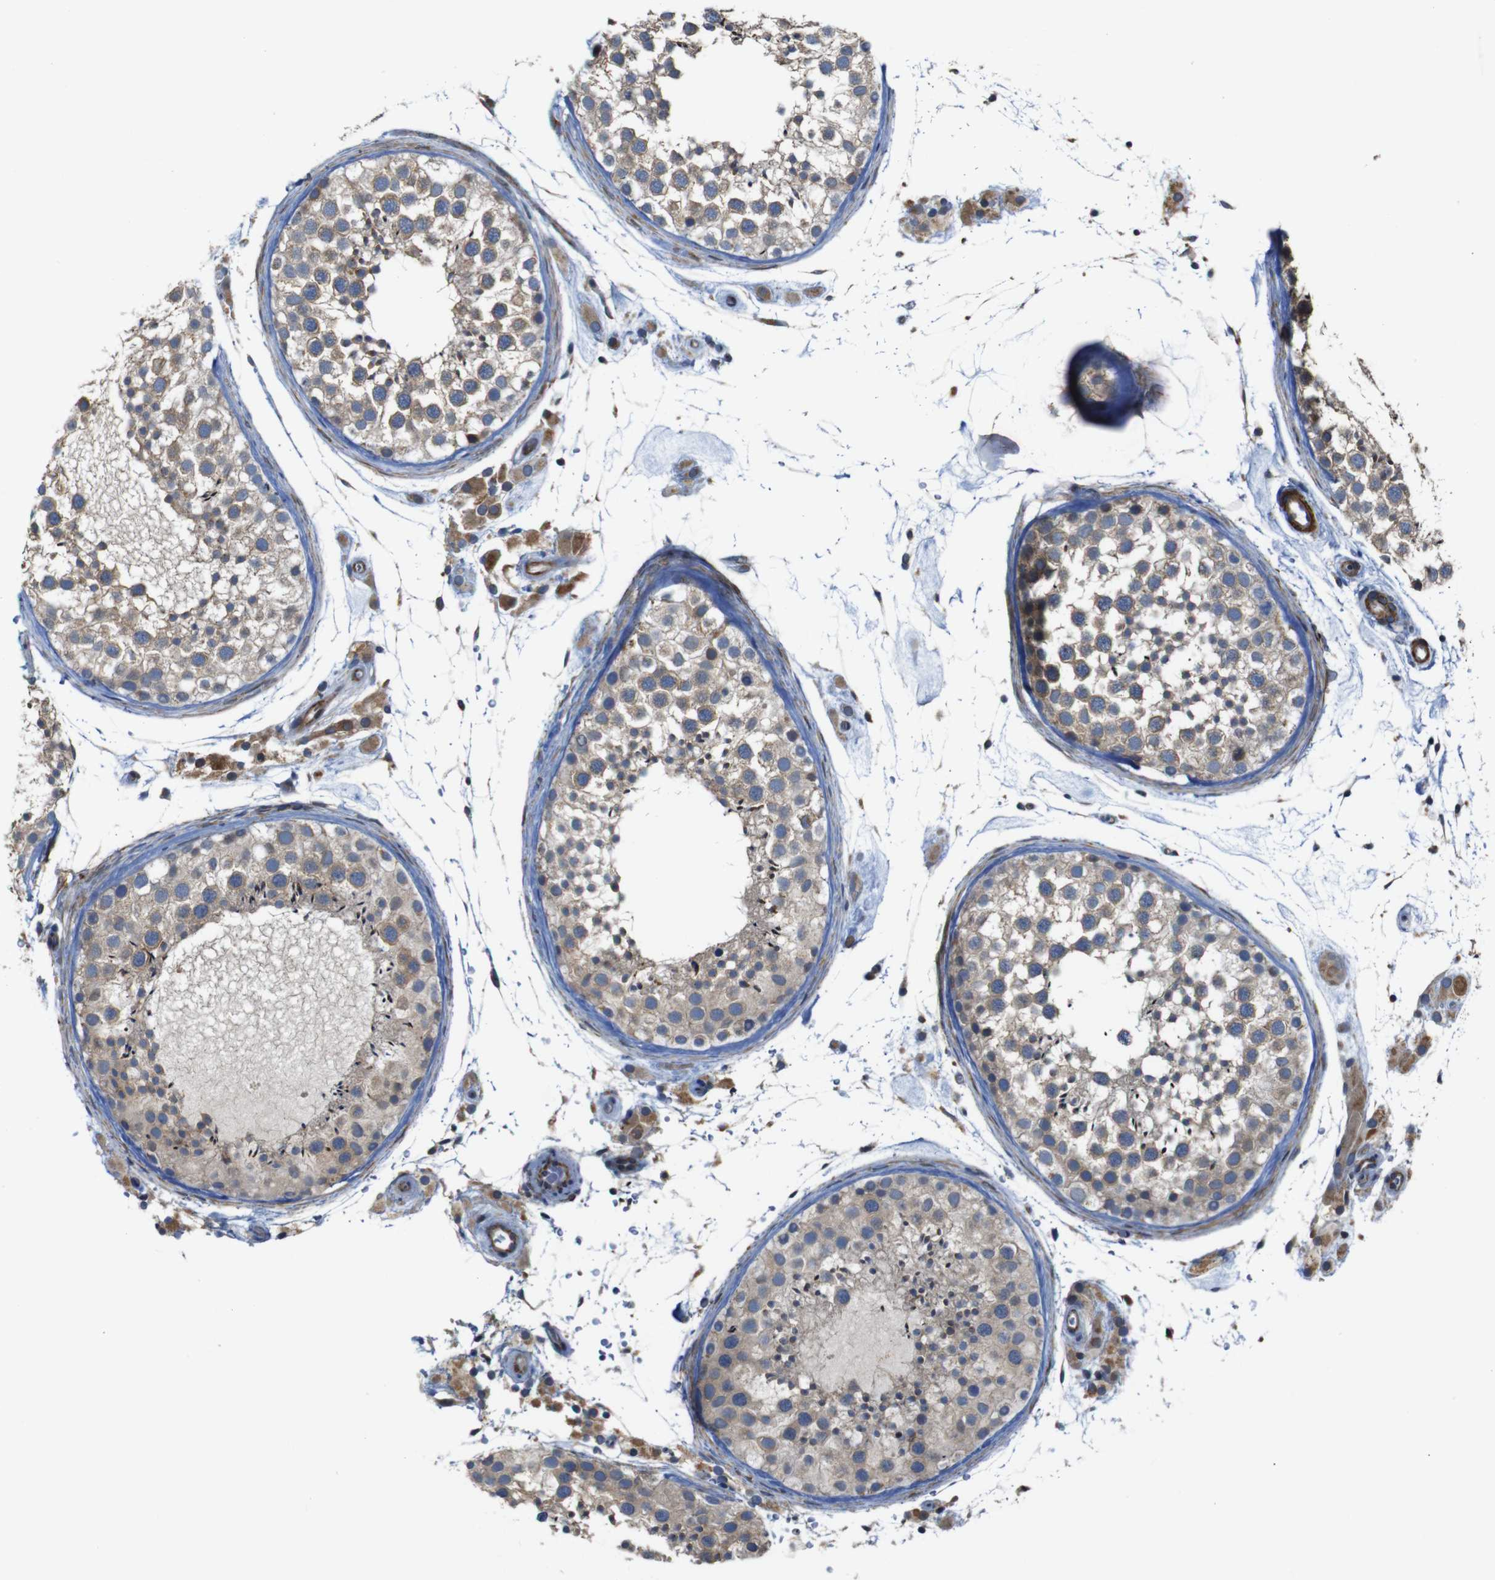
{"staining": {"intensity": "weak", "quantity": ">75%", "location": "cytoplasmic/membranous"}, "tissue": "testis", "cell_type": "Cells in seminiferous ducts", "image_type": "normal", "snomed": [{"axis": "morphology", "description": "Normal tissue, NOS"}, {"axis": "topography", "description": "Testis"}], "caption": "Immunohistochemistry (IHC) of normal testis exhibits low levels of weak cytoplasmic/membranous expression in approximately >75% of cells in seminiferous ducts.", "gene": "GGT7", "patient": {"sex": "male", "age": 46}}